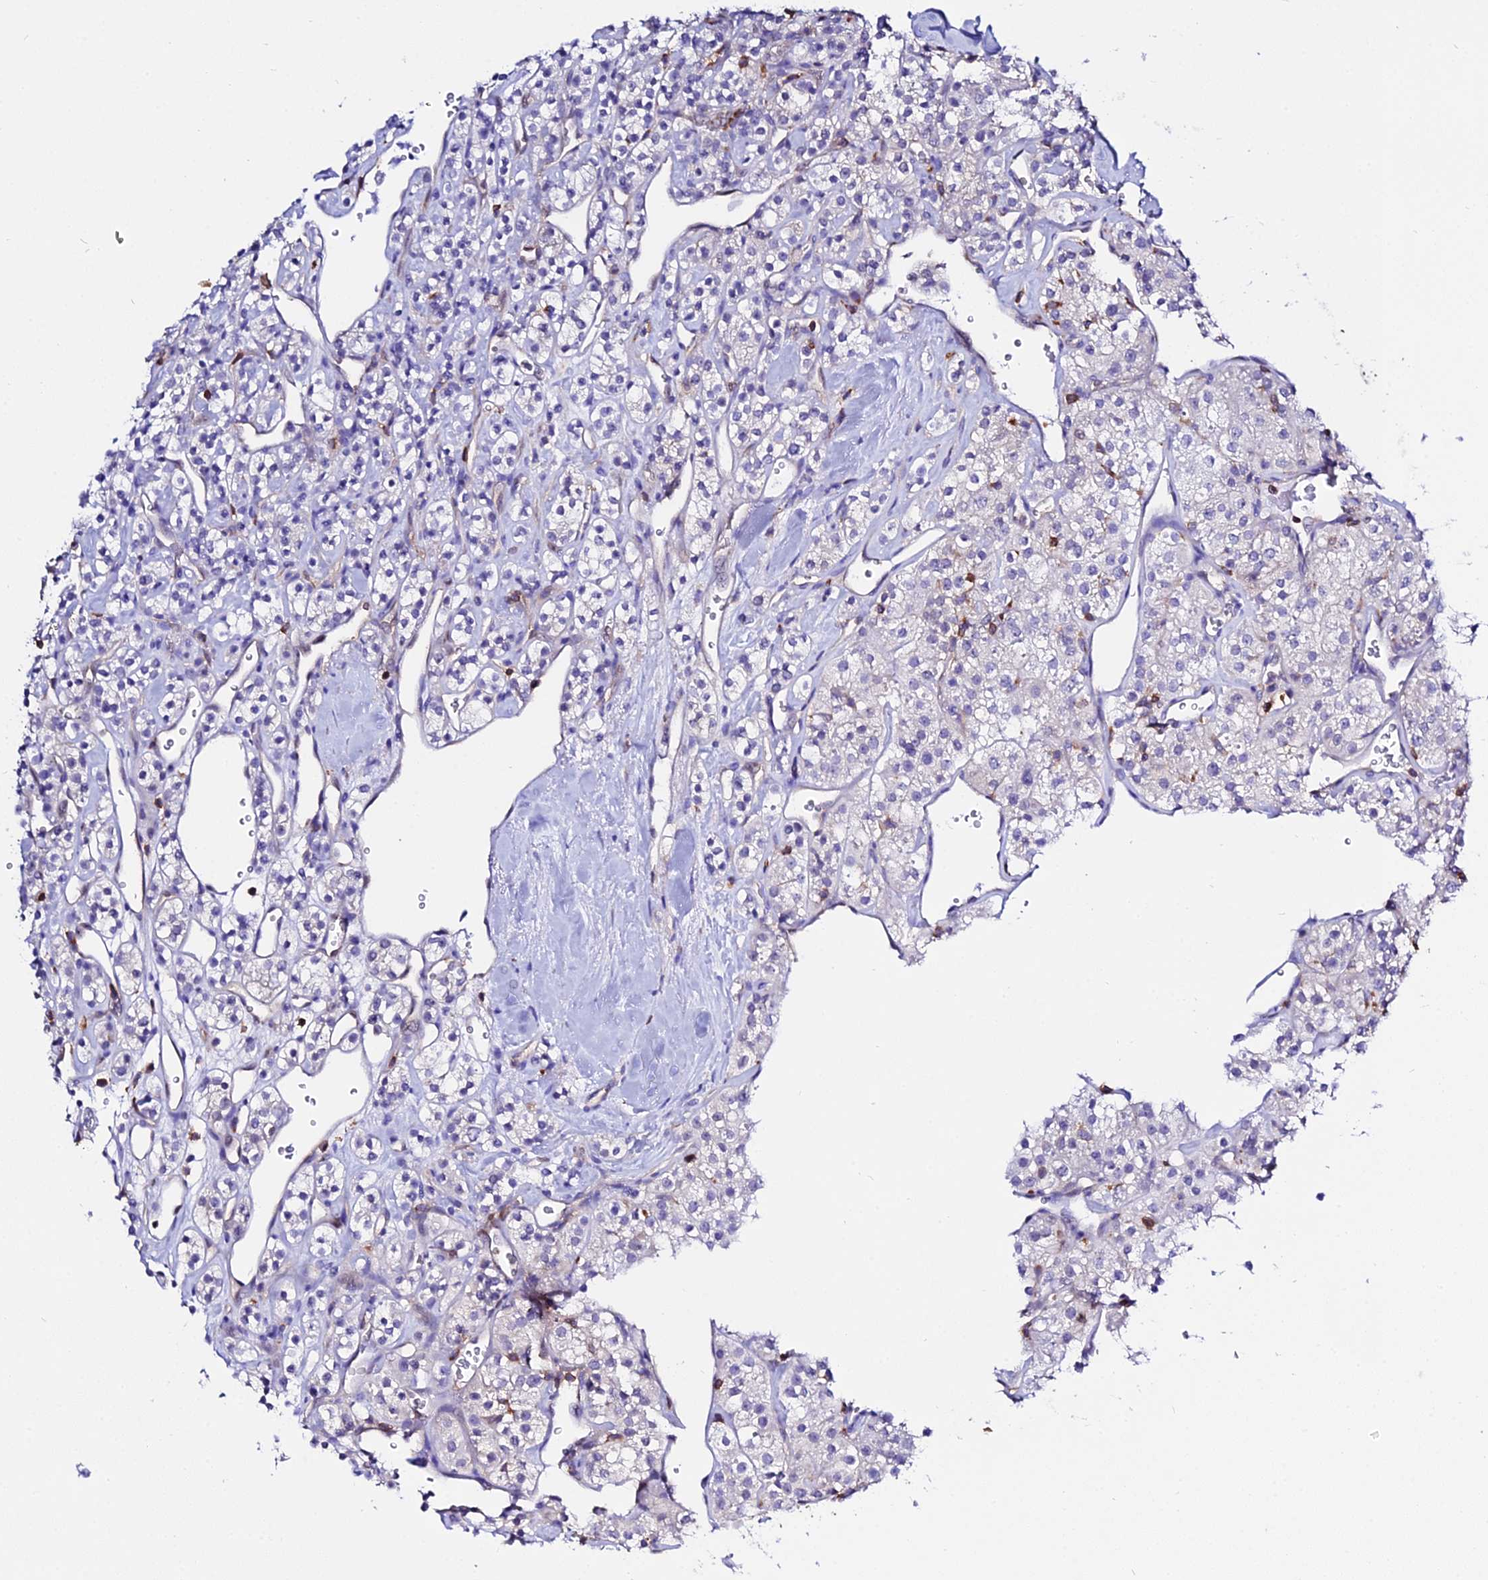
{"staining": {"intensity": "negative", "quantity": "none", "location": "none"}, "tissue": "renal cancer", "cell_type": "Tumor cells", "image_type": "cancer", "snomed": [{"axis": "morphology", "description": "Adenocarcinoma, NOS"}, {"axis": "topography", "description": "Kidney"}], "caption": "An immunohistochemistry micrograph of renal adenocarcinoma is shown. There is no staining in tumor cells of renal adenocarcinoma.", "gene": "S100A16", "patient": {"sex": "male", "age": 77}}